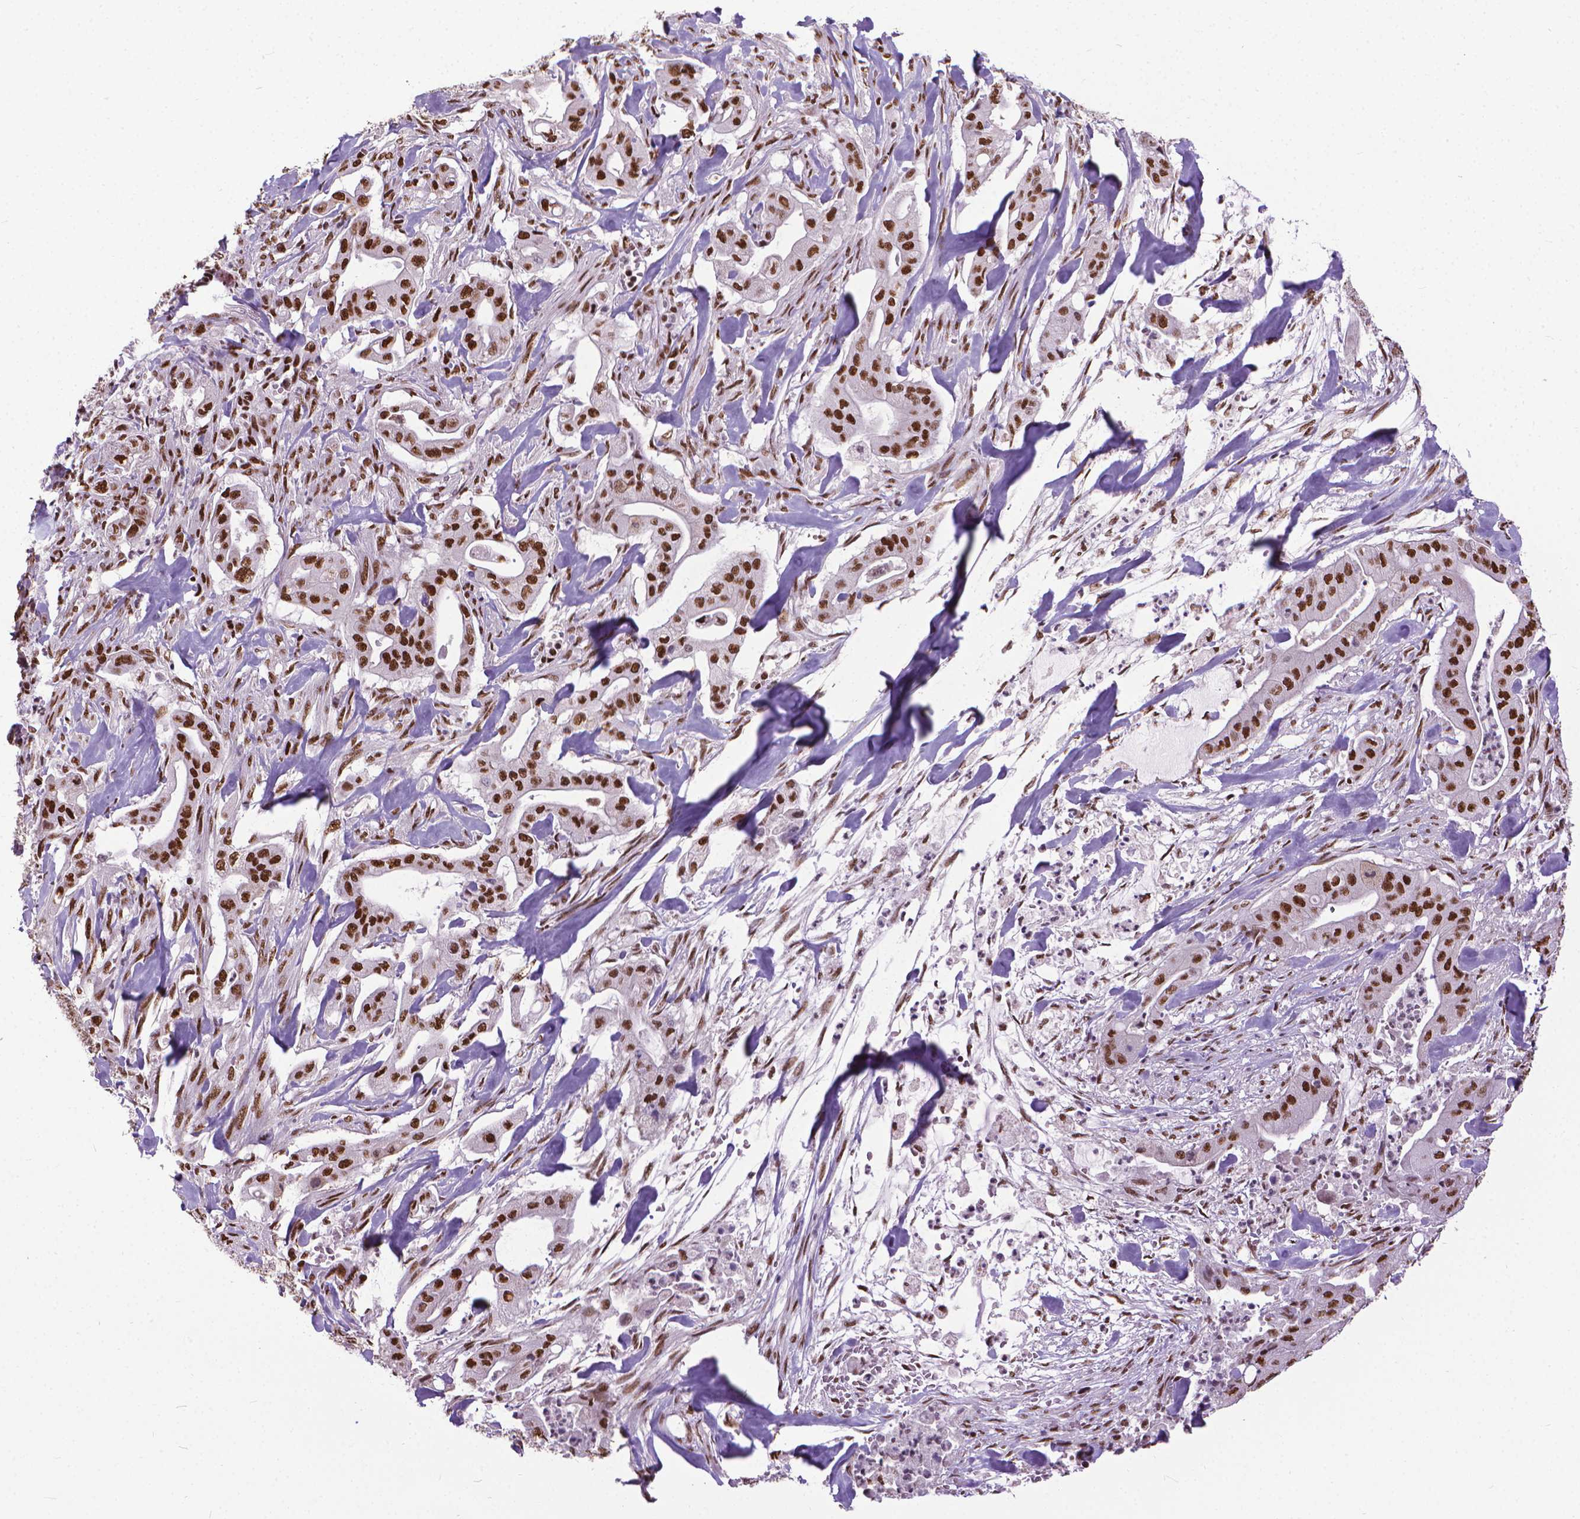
{"staining": {"intensity": "strong", "quantity": ">75%", "location": "nuclear"}, "tissue": "pancreatic cancer", "cell_type": "Tumor cells", "image_type": "cancer", "snomed": [{"axis": "morphology", "description": "Normal tissue, NOS"}, {"axis": "morphology", "description": "Inflammation, NOS"}, {"axis": "morphology", "description": "Adenocarcinoma, NOS"}, {"axis": "topography", "description": "Pancreas"}], "caption": "The immunohistochemical stain highlights strong nuclear positivity in tumor cells of pancreatic cancer (adenocarcinoma) tissue.", "gene": "AKAP8", "patient": {"sex": "male", "age": 57}}